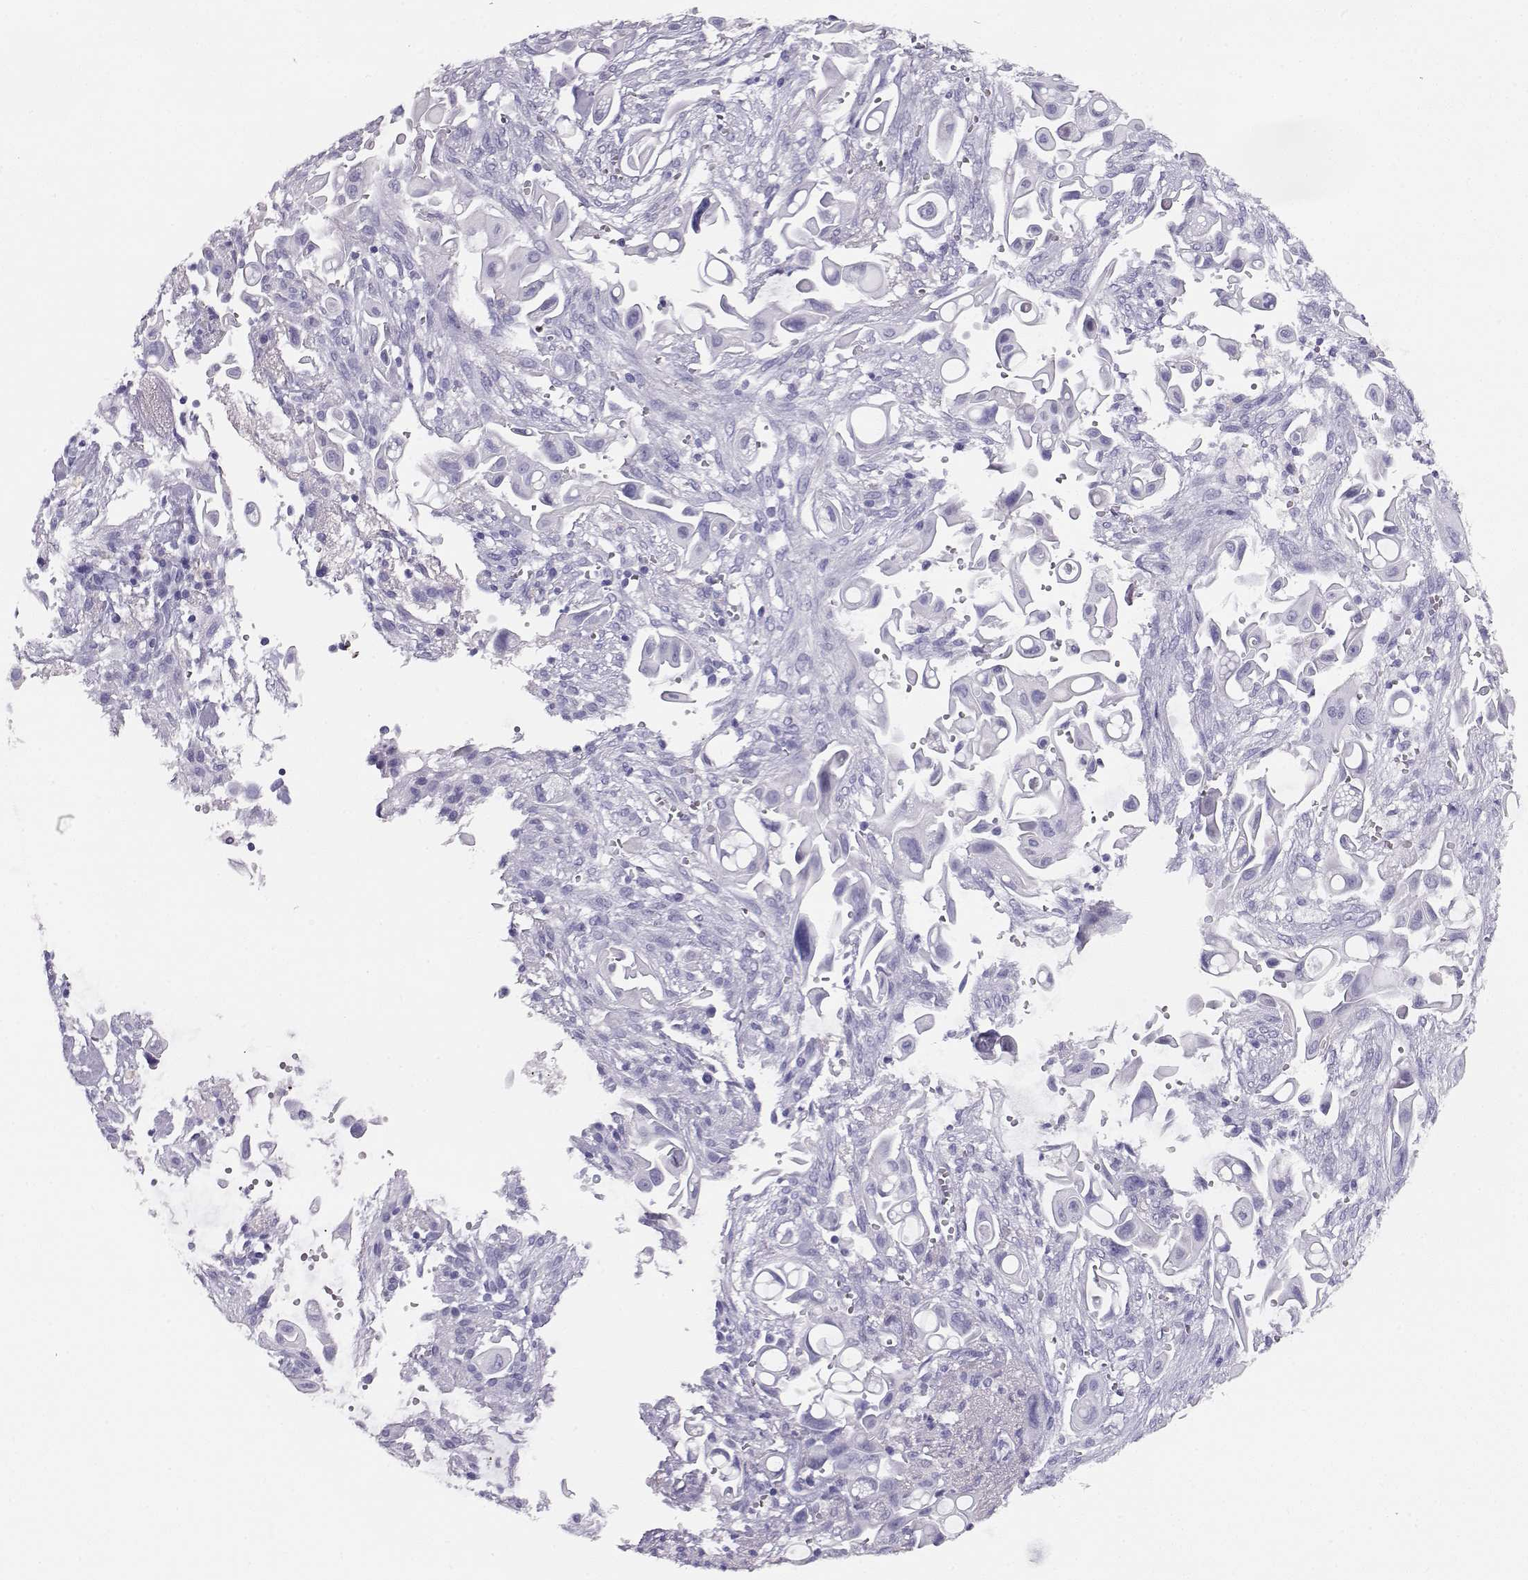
{"staining": {"intensity": "negative", "quantity": "none", "location": "none"}, "tissue": "pancreatic cancer", "cell_type": "Tumor cells", "image_type": "cancer", "snomed": [{"axis": "morphology", "description": "Adenocarcinoma, NOS"}, {"axis": "topography", "description": "Pancreas"}], "caption": "Immunohistochemical staining of pancreatic adenocarcinoma exhibits no significant staining in tumor cells.", "gene": "CRX", "patient": {"sex": "male", "age": 50}}